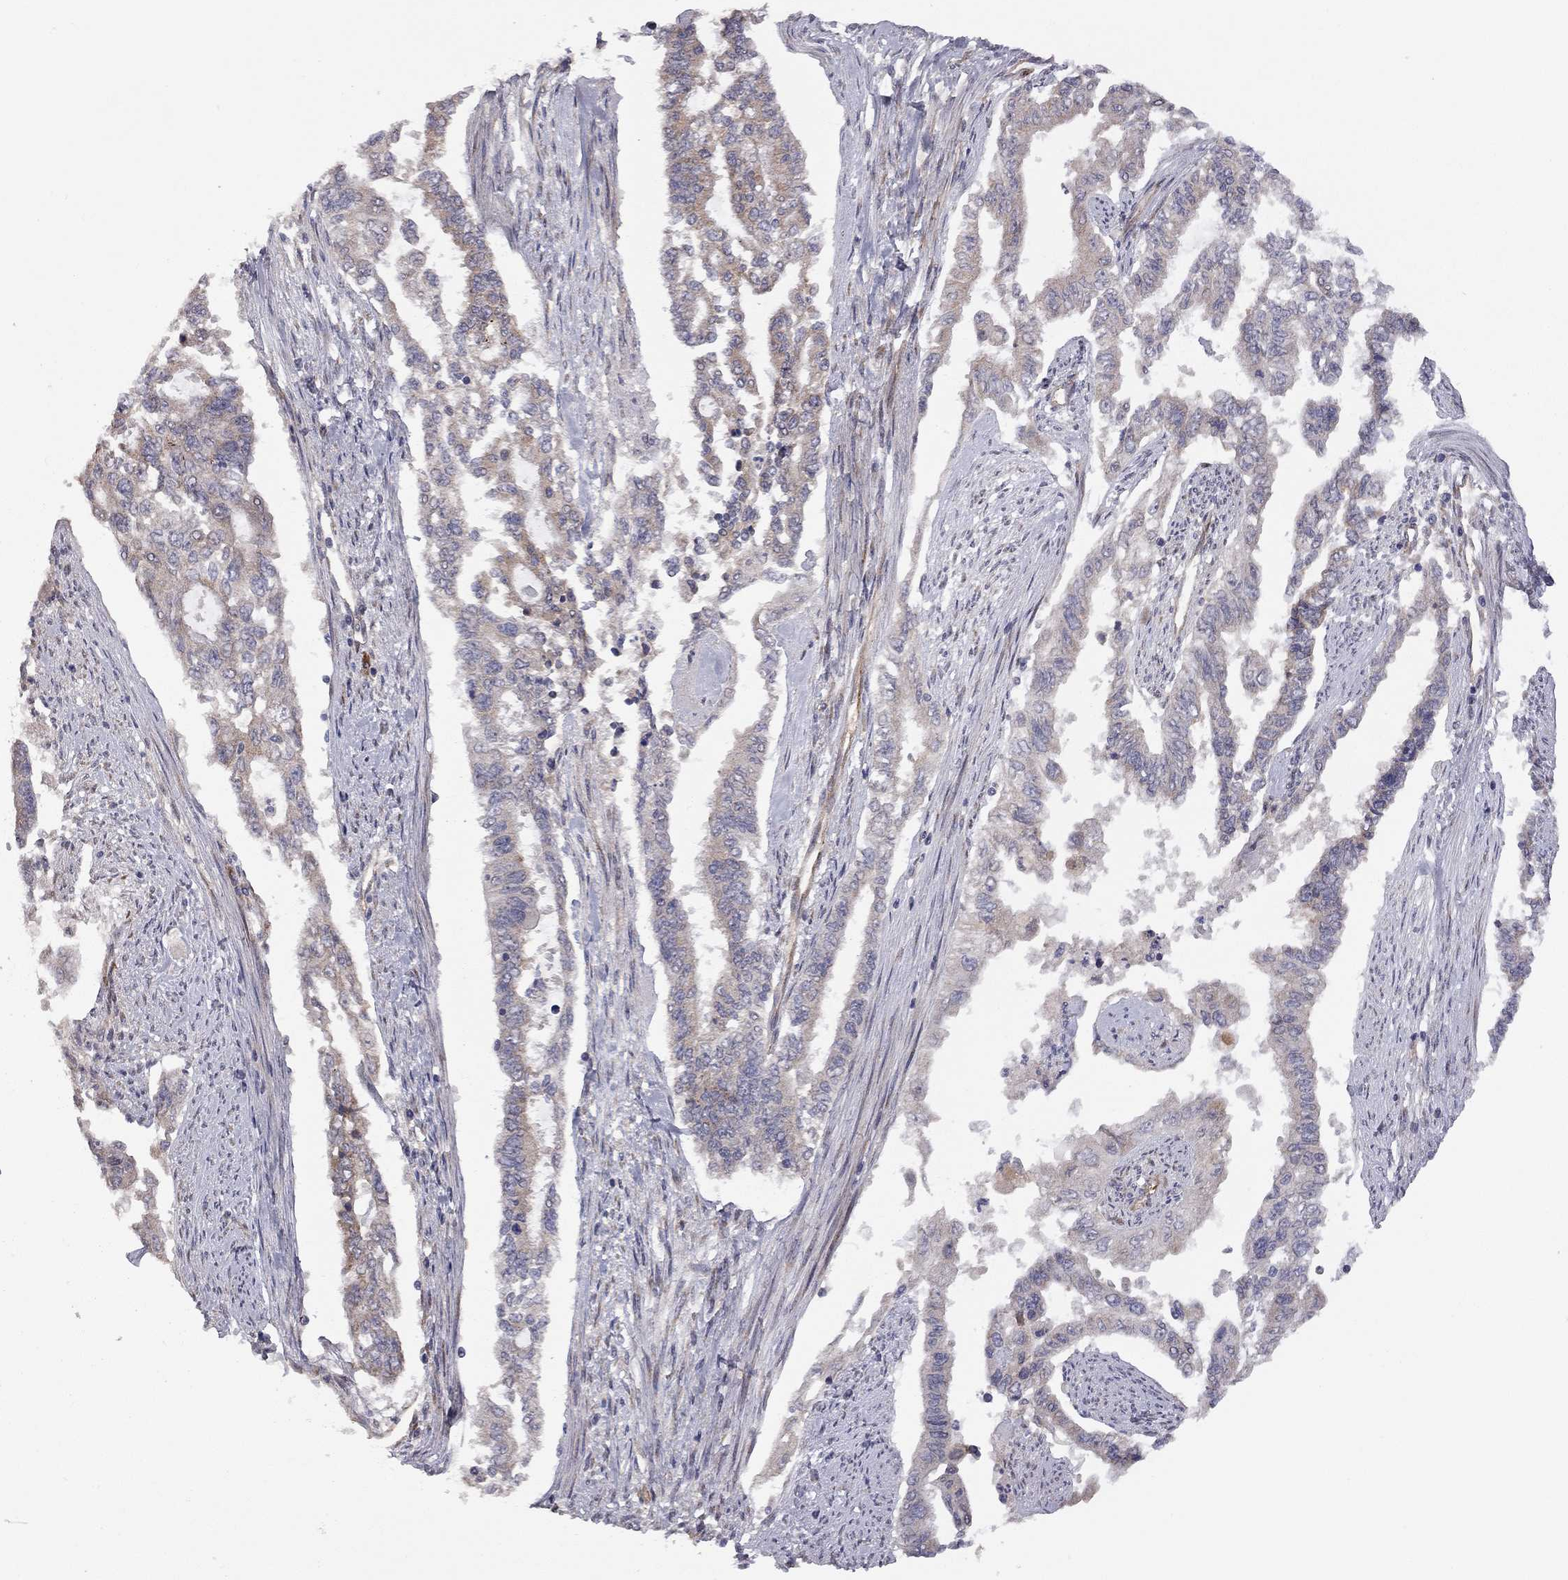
{"staining": {"intensity": "moderate", "quantity": "<25%", "location": "cytoplasmic/membranous"}, "tissue": "endometrial cancer", "cell_type": "Tumor cells", "image_type": "cancer", "snomed": [{"axis": "morphology", "description": "Adenocarcinoma, NOS"}, {"axis": "topography", "description": "Uterus"}], "caption": "The immunohistochemical stain highlights moderate cytoplasmic/membranous expression in tumor cells of endometrial cancer tissue.", "gene": "EXOC3L2", "patient": {"sex": "female", "age": 59}}